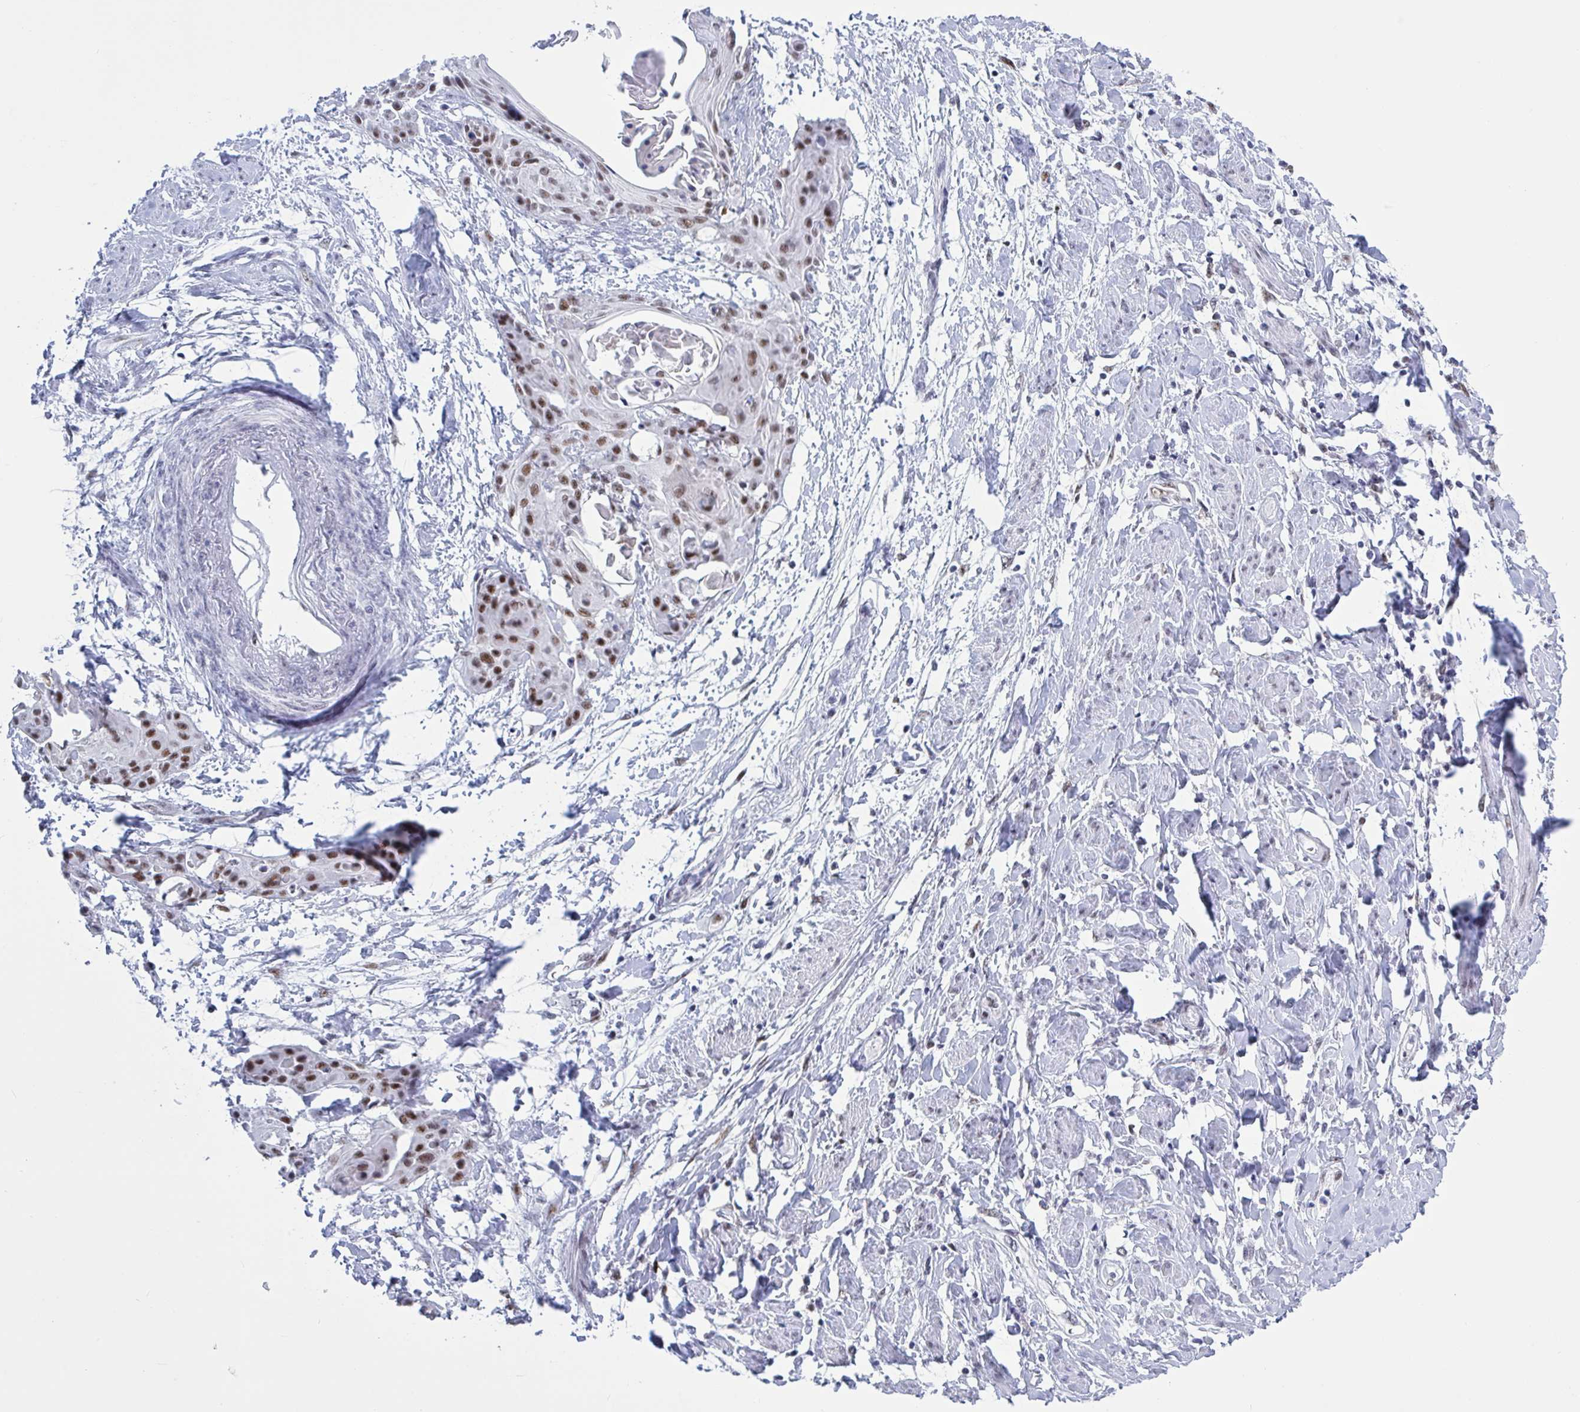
{"staining": {"intensity": "strong", "quantity": "25%-75%", "location": "nuclear"}, "tissue": "cervical cancer", "cell_type": "Tumor cells", "image_type": "cancer", "snomed": [{"axis": "morphology", "description": "Squamous cell carcinoma, NOS"}, {"axis": "topography", "description": "Cervix"}], "caption": "Protein expression analysis of cervical cancer (squamous cell carcinoma) displays strong nuclear expression in about 25%-75% of tumor cells.", "gene": "PPP1R10", "patient": {"sex": "female", "age": 57}}